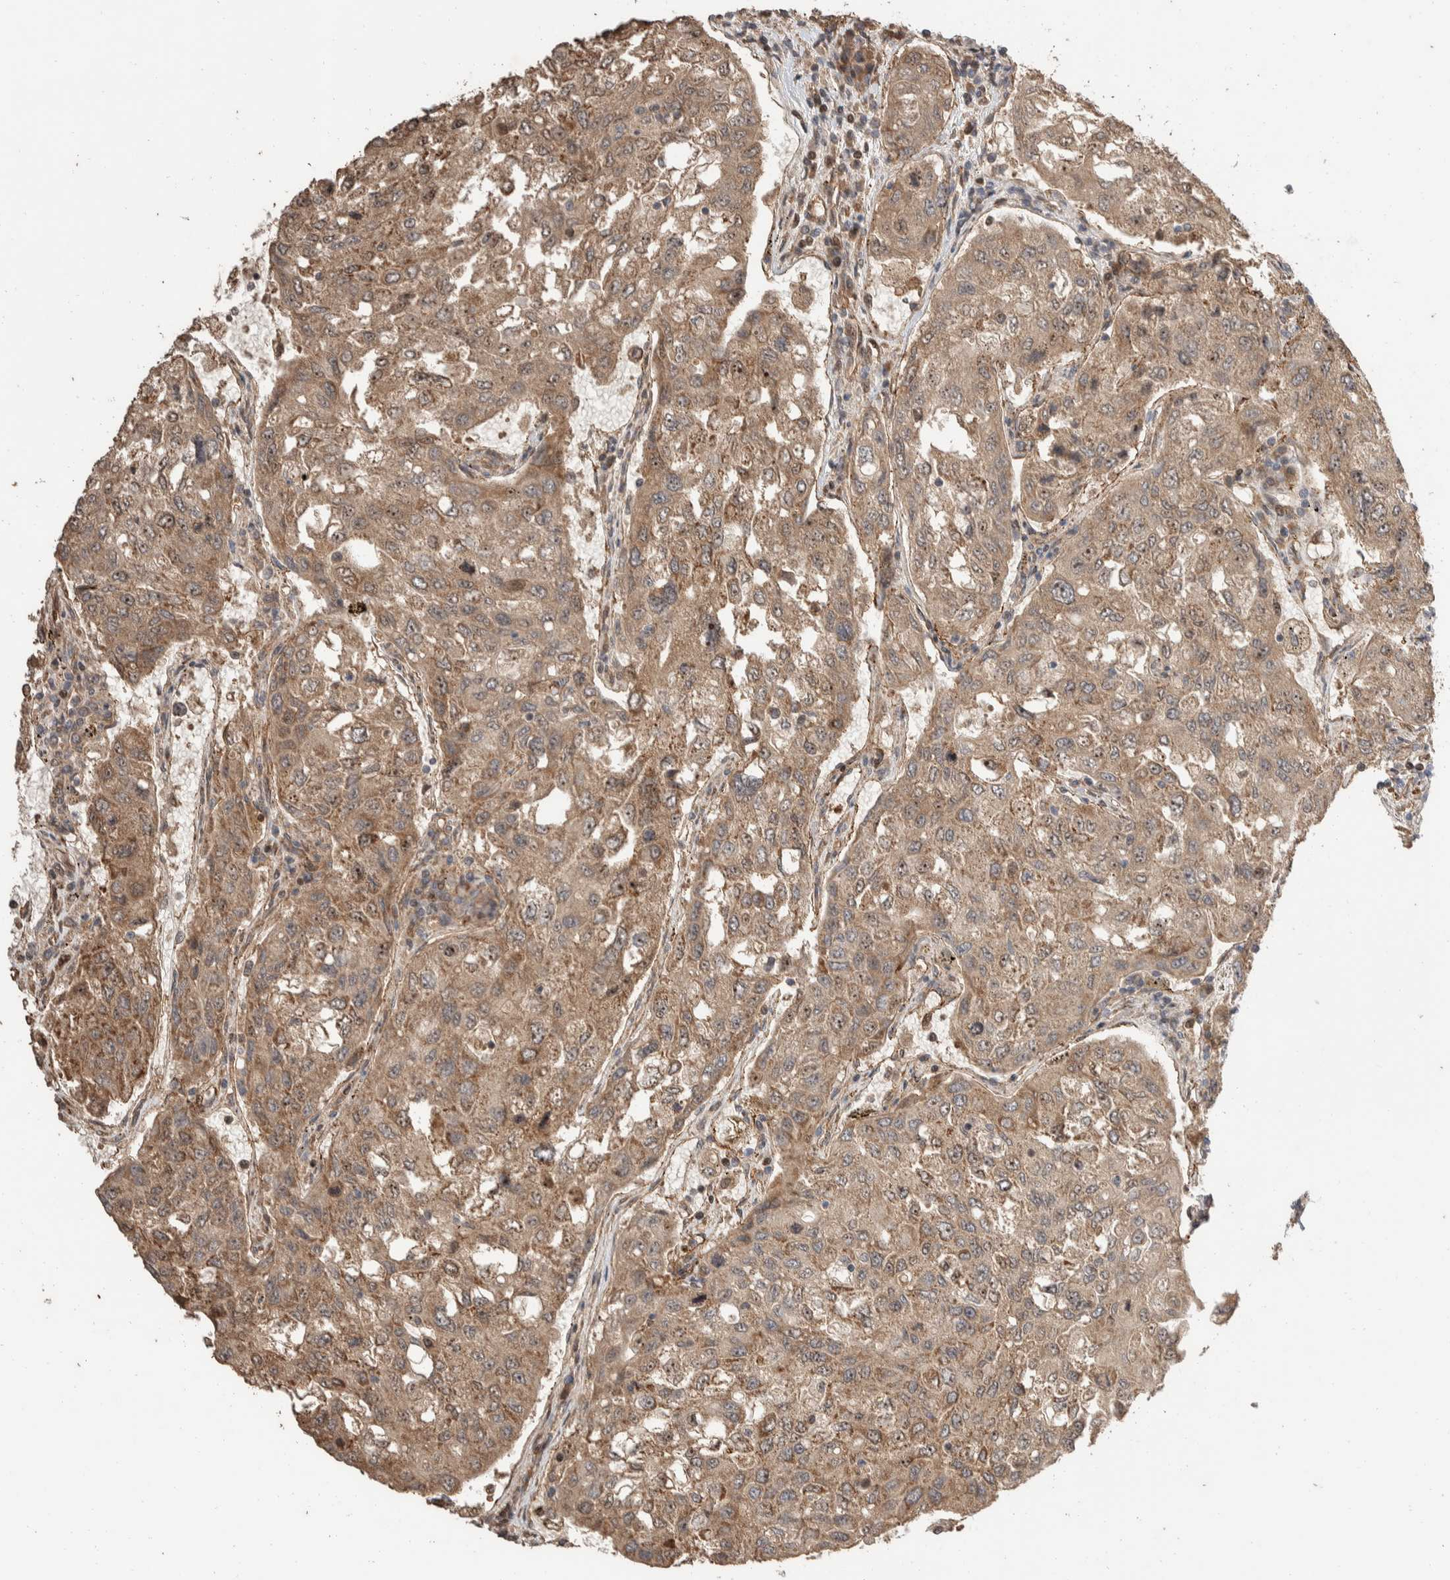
{"staining": {"intensity": "moderate", "quantity": ">75%", "location": "cytoplasmic/membranous"}, "tissue": "urothelial cancer", "cell_type": "Tumor cells", "image_type": "cancer", "snomed": [{"axis": "morphology", "description": "Urothelial carcinoma, High grade"}, {"axis": "topography", "description": "Lymph node"}, {"axis": "topography", "description": "Urinary bladder"}], "caption": "A micrograph of urothelial cancer stained for a protein reveals moderate cytoplasmic/membranous brown staining in tumor cells.", "gene": "ERC1", "patient": {"sex": "male", "age": 51}}